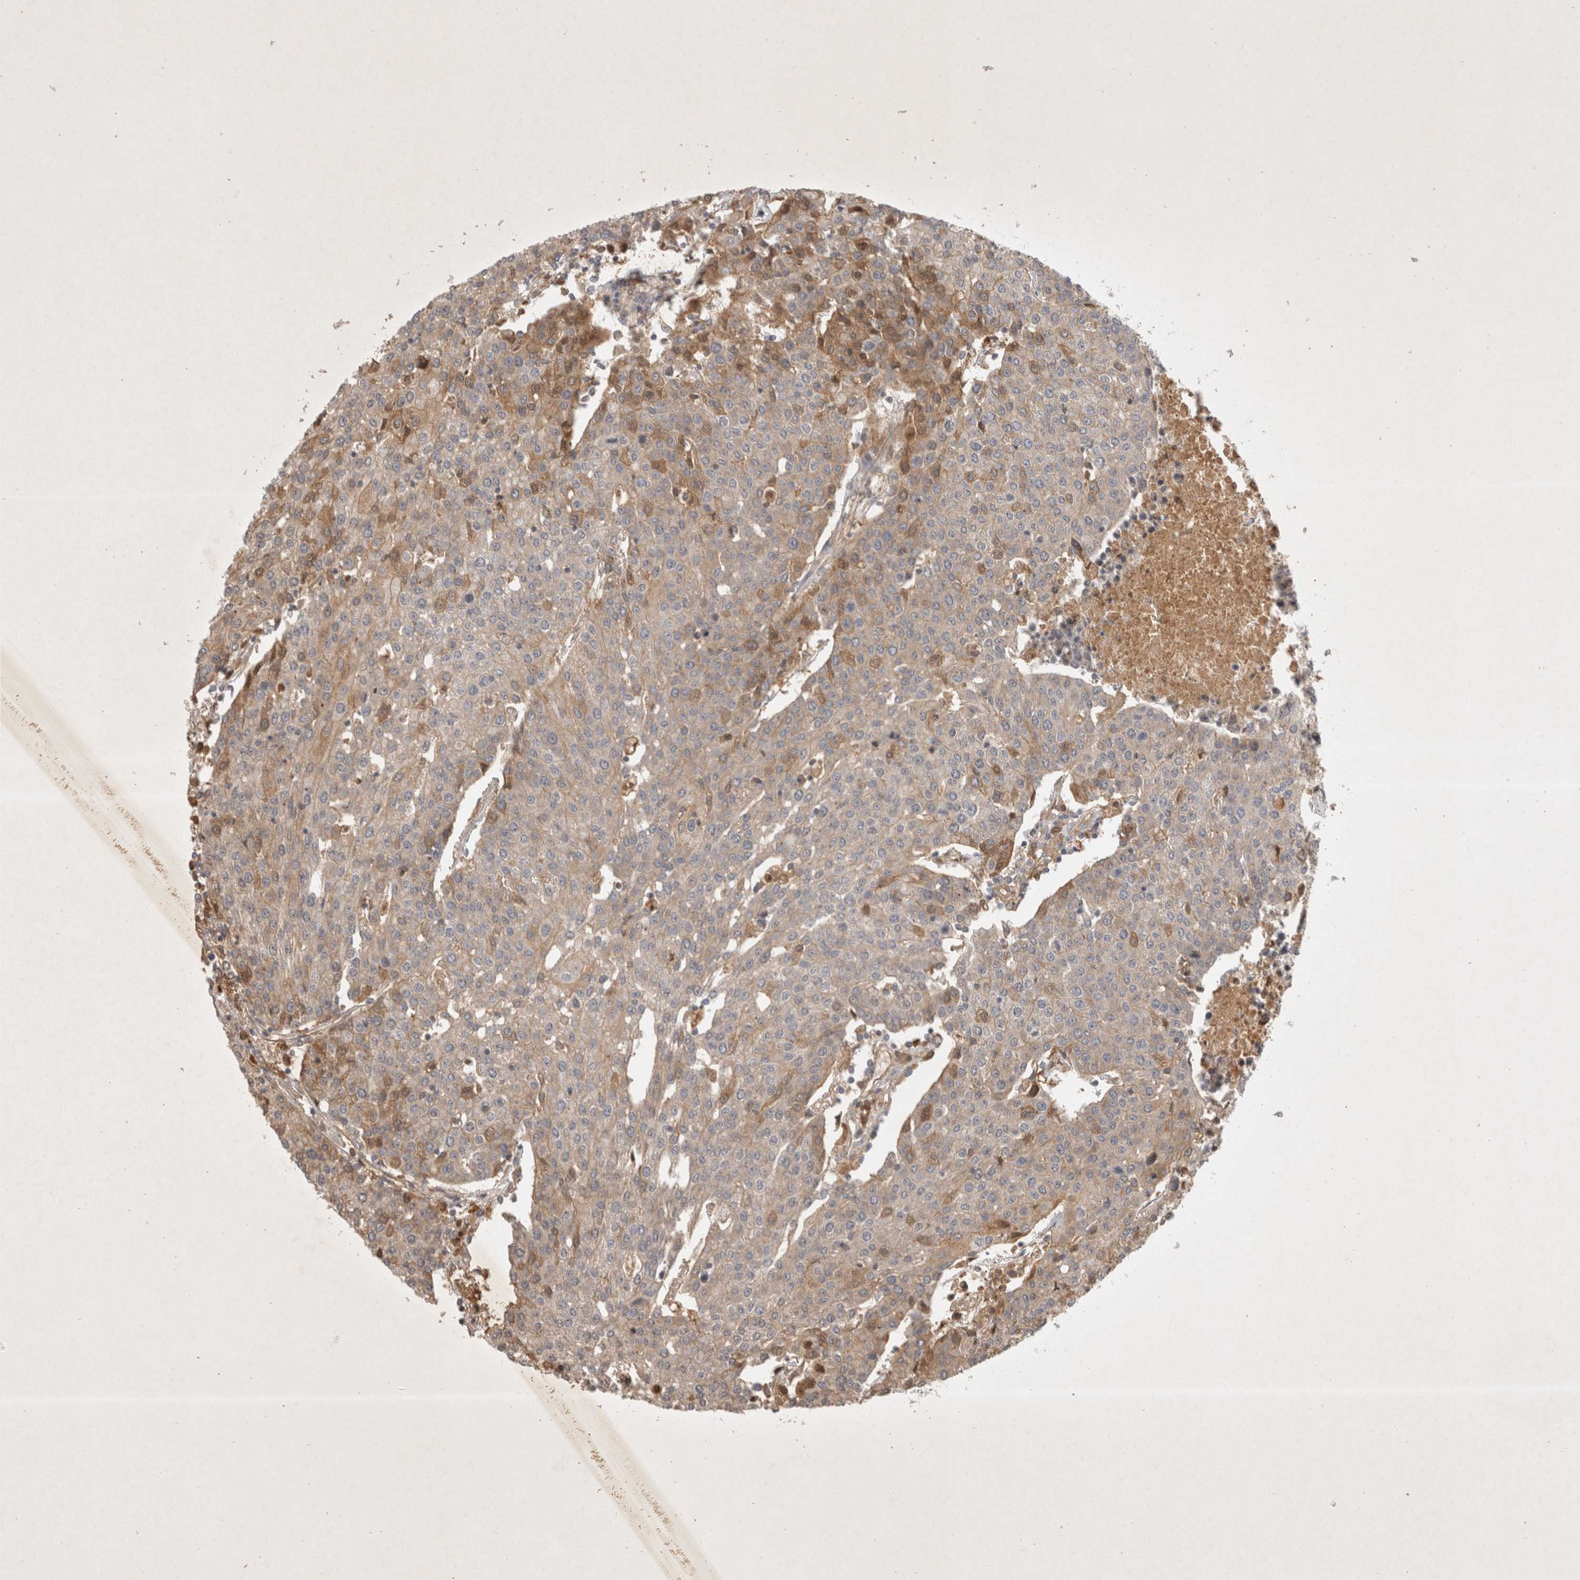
{"staining": {"intensity": "moderate", "quantity": "<25%", "location": "cytoplasmic/membranous"}, "tissue": "urothelial cancer", "cell_type": "Tumor cells", "image_type": "cancer", "snomed": [{"axis": "morphology", "description": "Urothelial carcinoma, High grade"}, {"axis": "topography", "description": "Urinary bladder"}], "caption": "IHC micrograph of high-grade urothelial carcinoma stained for a protein (brown), which reveals low levels of moderate cytoplasmic/membranous expression in approximately <25% of tumor cells.", "gene": "YES1", "patient": {"sex": "female", "age": 85}}